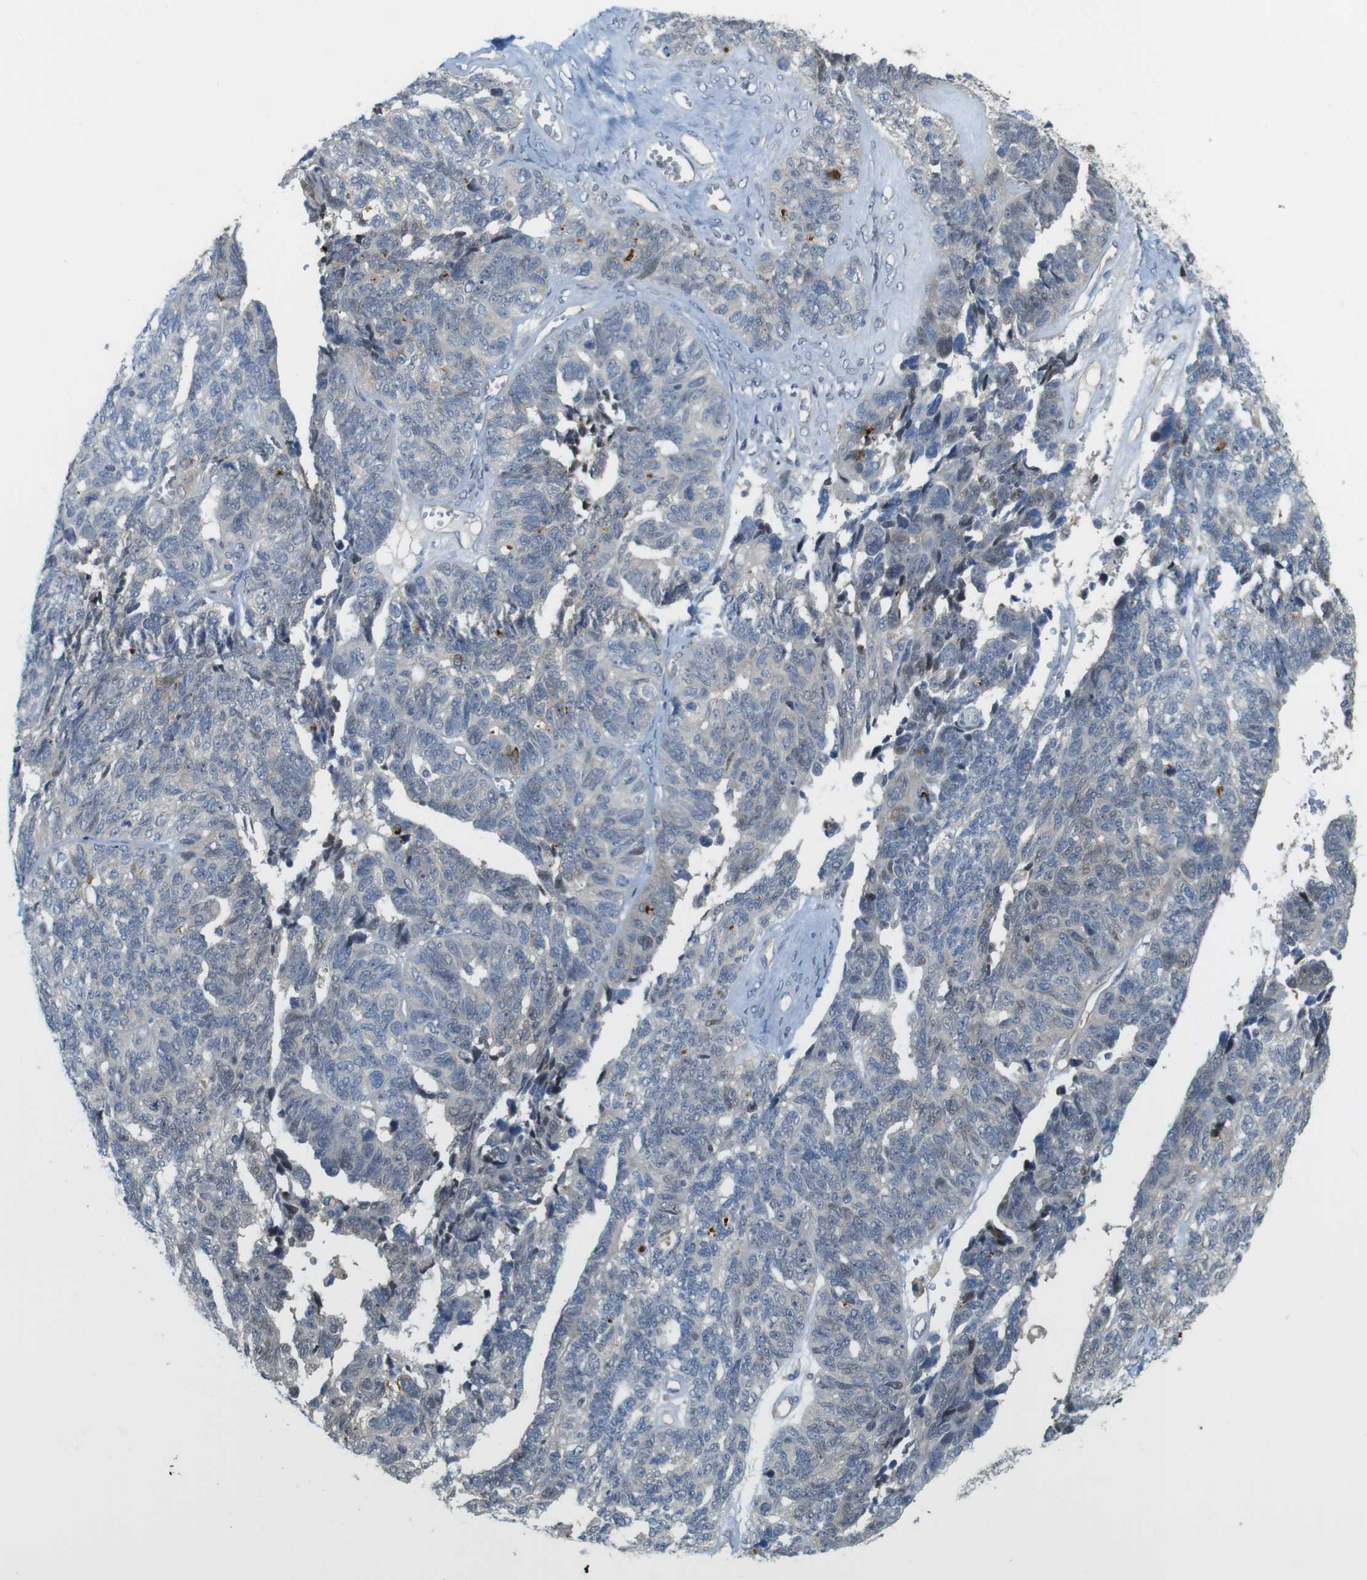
{"staining": {"intensity": "negative", "quantity": "none", "location": "none"}, "tissue": "ovarian cancer", "cell_type": "Tumor cells", "image_type": "cancer", "snomed": [{"axis": "morphology", "description": "Cystadenocarcinoma, serous, NOS"}, {"axis": "topography", "description": "Ovary"}], "caption": "A high-resolution photomicrograph shows IHC staining of ovarian cancer, which shows no significant expression in tumor cells.", "gene": "ABHD15", "patient": {"sex": "female", "age": 79}}